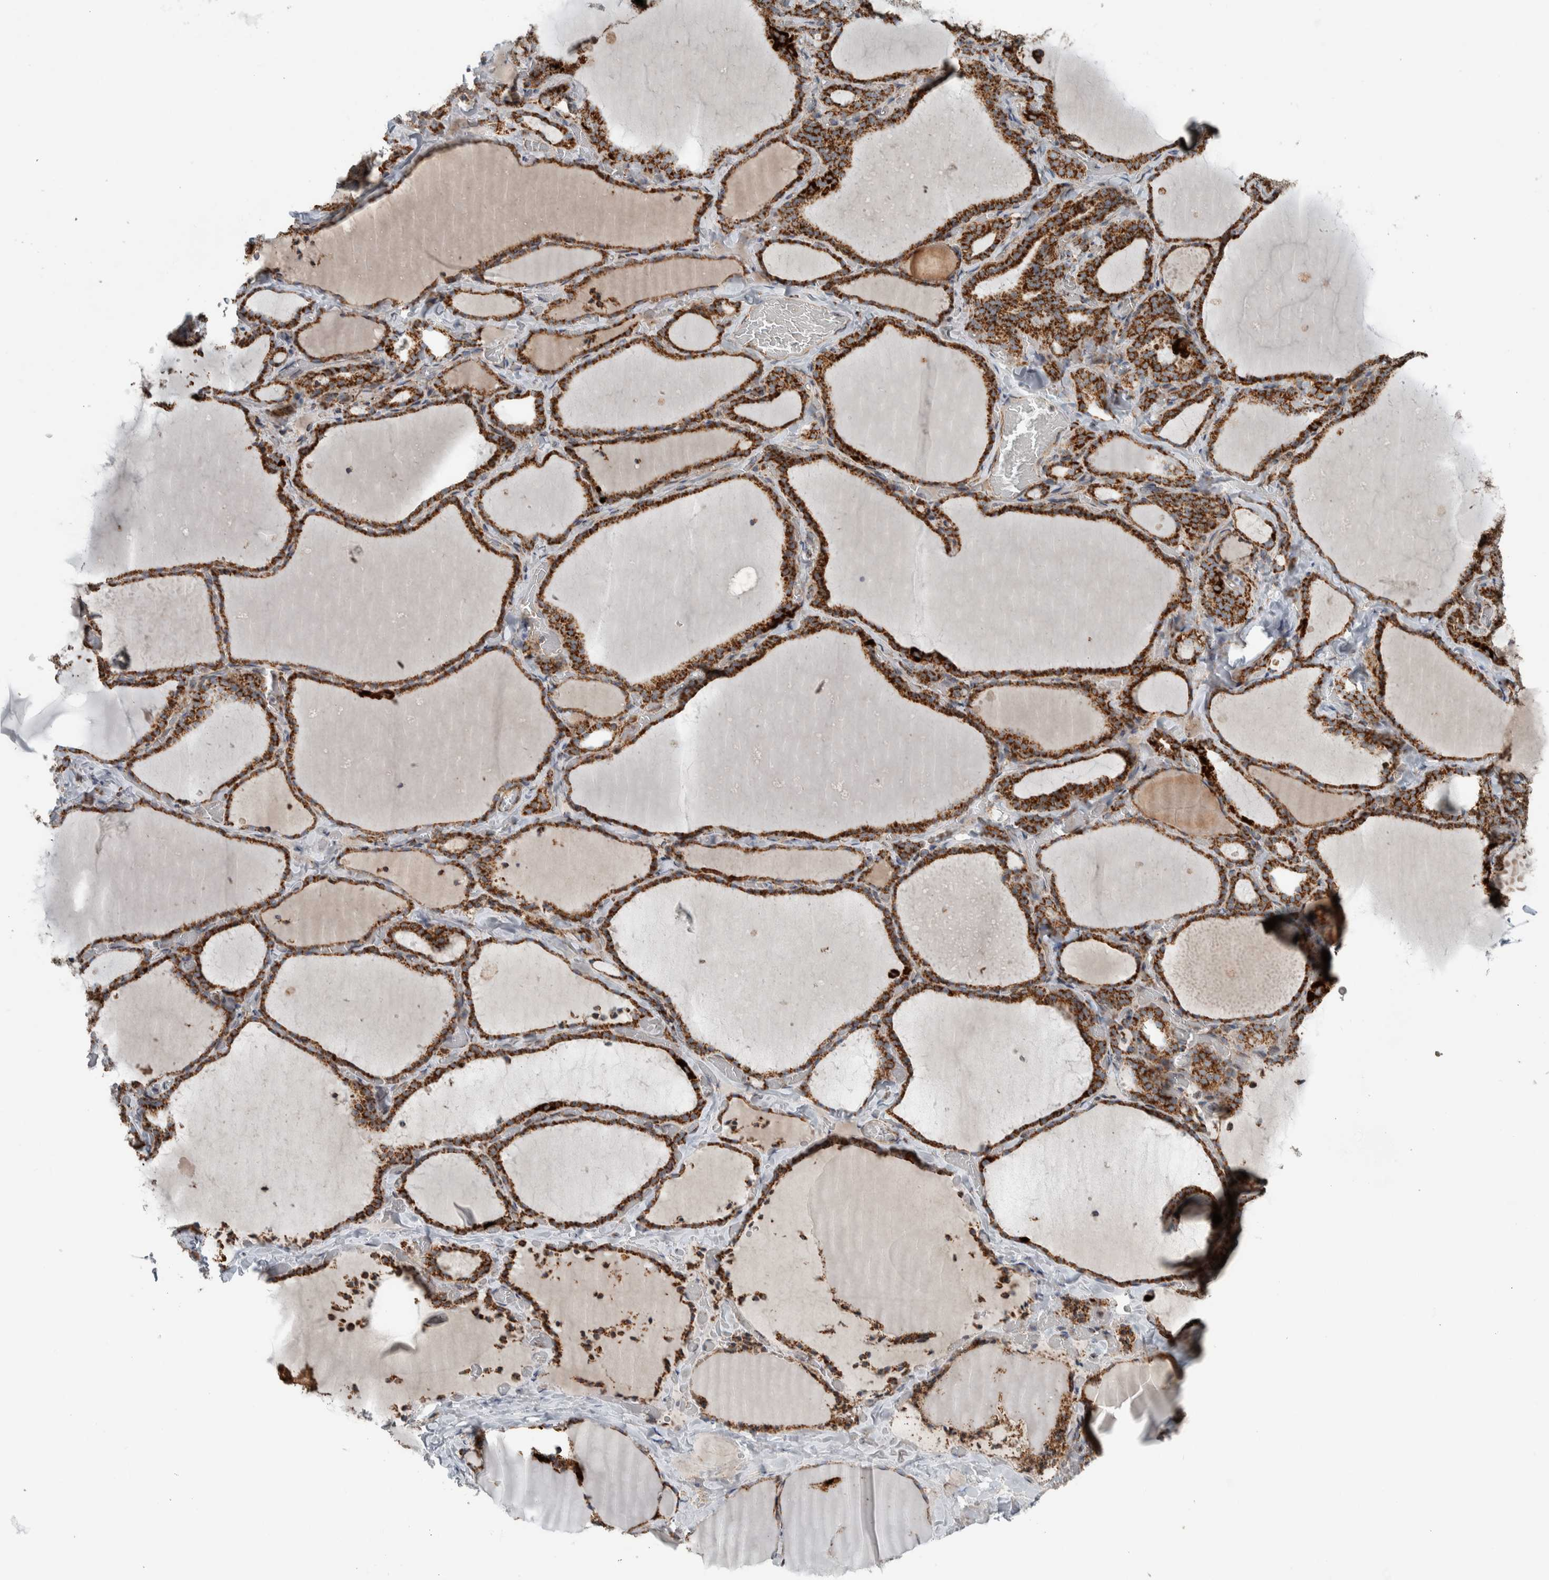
{"staining": {"intensity": "strong", "quantity": ">75%", "location": "cytoplasmic/membranous"}, "tissue": "thyroid gland", "cell_type": "Glandular cells", "image_type": "normal", "snomed": [{"axis": "morphology", "description": "Normal tissue, NOS"}, {"axis": "topography", "description": "Thyroid gland"}], "caption": "The histopathology image displays immunohistochemical staining of benign thyroid gland. There is strong cytoplasmic/membranous staining is identified in about >75% of glandular cells. The protein of interest is shown in brown color, while the nuclei are stained blue.", "gene": "CNTROB", "patient": {"sex": "female", "age": 22}}